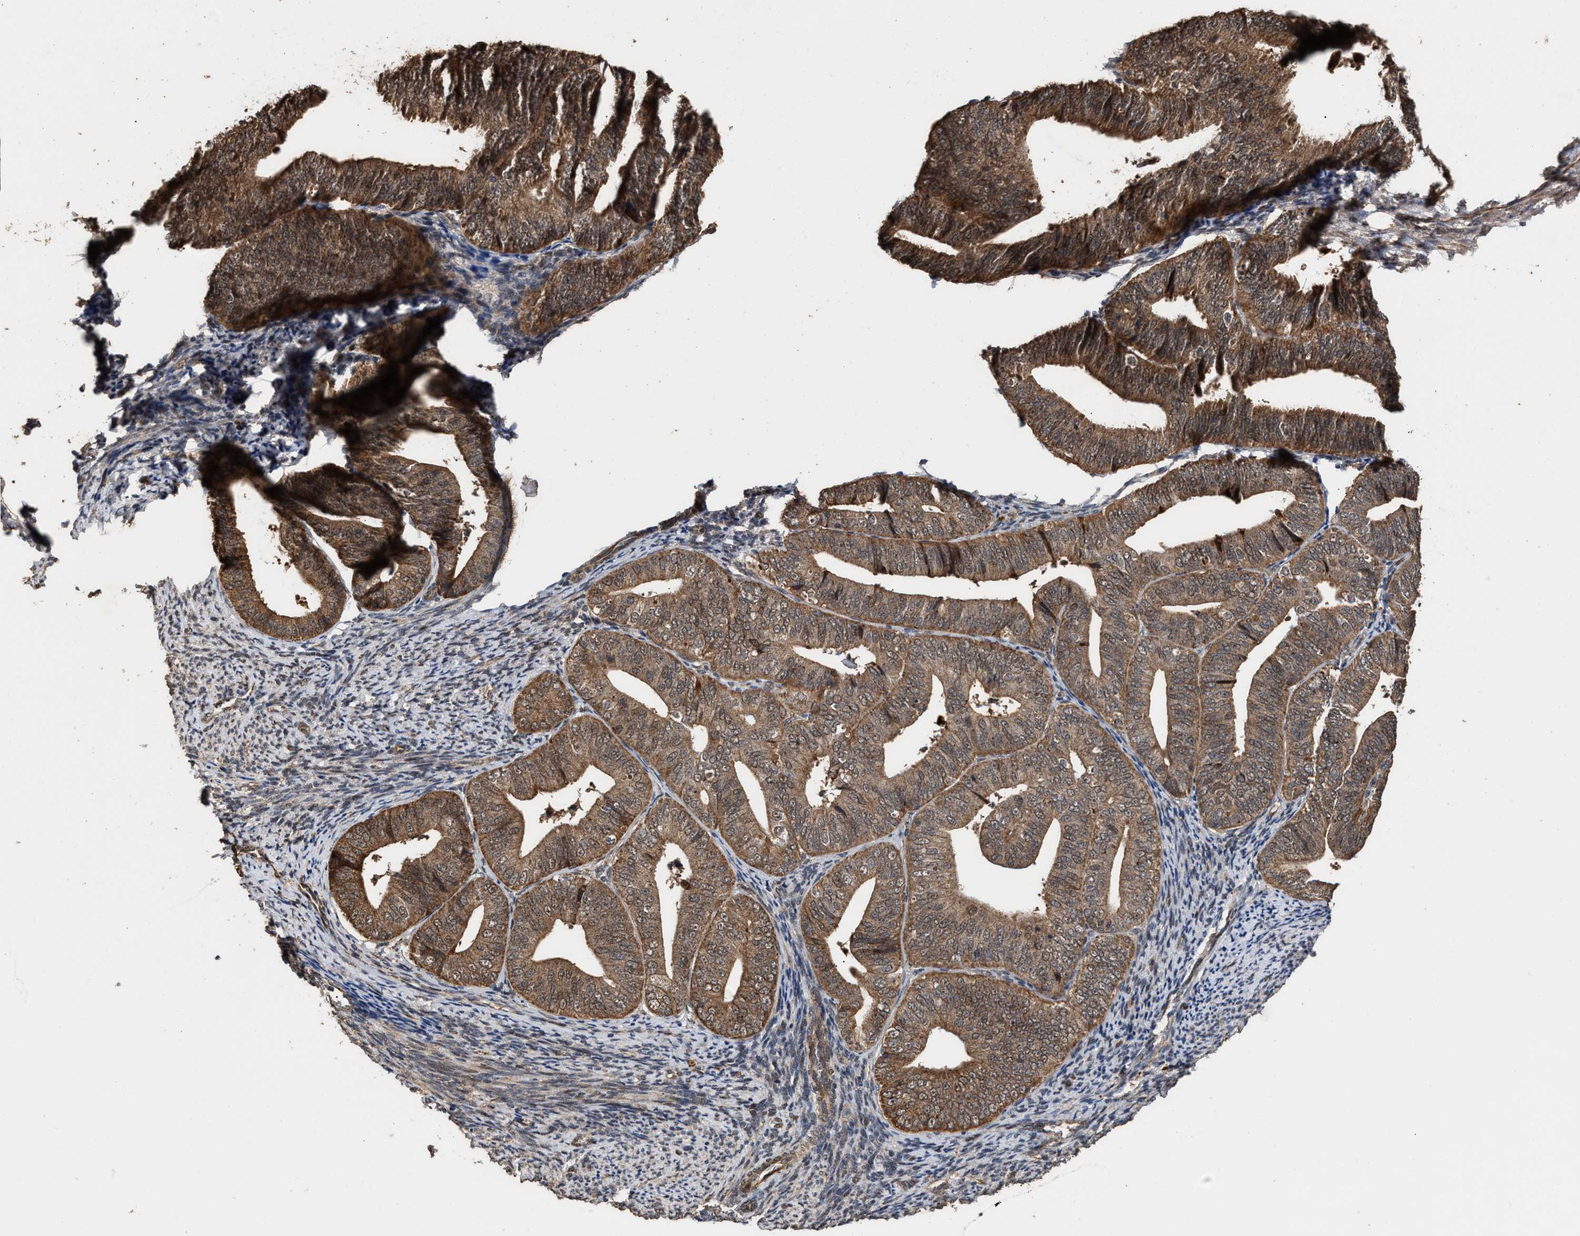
{"staining": {"intensity": "moderate", "quantity": ">75%", "location": "cytoplasmic/membranous"}, "tissue": "endometrial cancer", "cell_type": "Tumor cells", "image_type": "cancer", "snomed": [{"axis": "morphology", "description": "Adenocarcinoma, NOS"}, {"axis": "topography", "description": "Endometrium"}], "caption": "Approximately >75% of tumor cells in human endometrial adenocarcinoma reveal moderate cytoplasmic/membranous protein expression as visualized by brown immunohistochemical staining.", "gene": "ZNHIT6", "patient": {"sex": "female", "age": 63}}